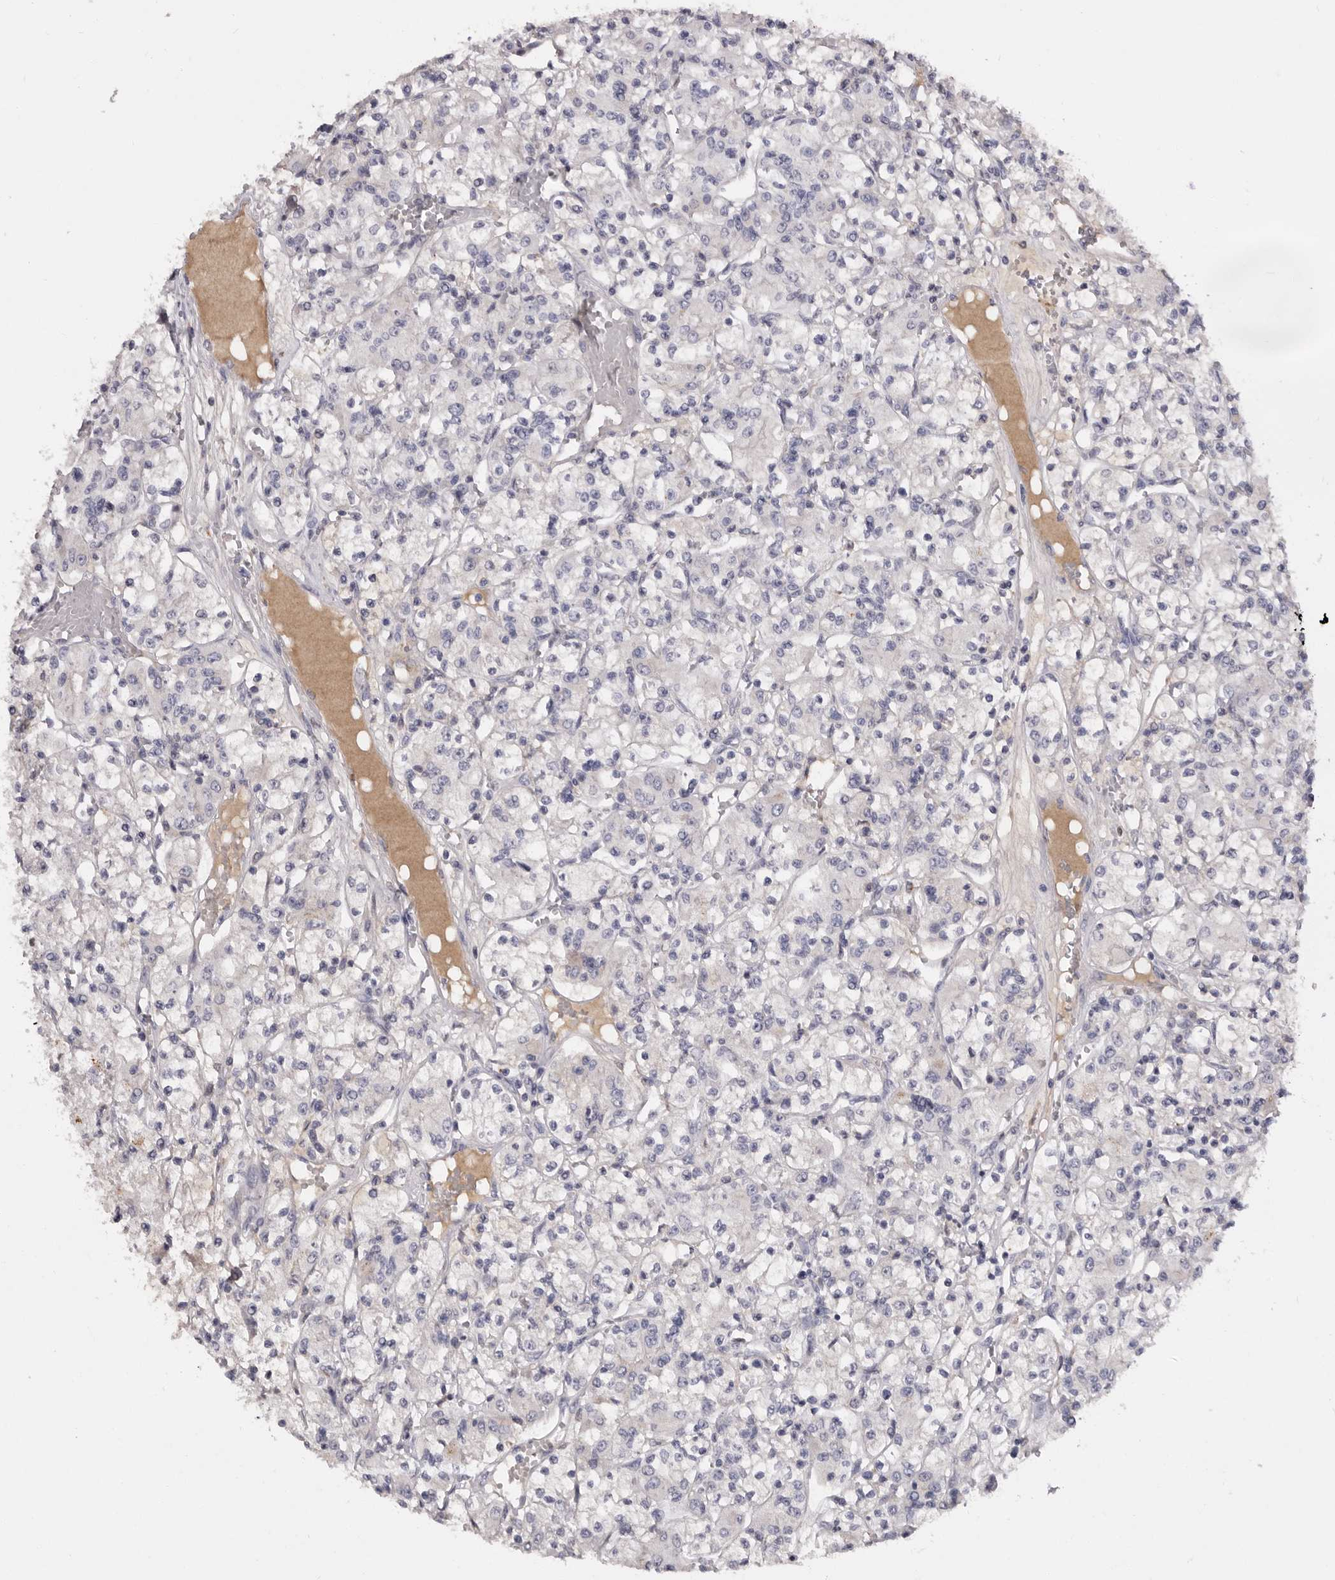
{"staining": {"intensity": "negative", "quantity": "none", "location": "none"}, "tissue": "renal cancer", "cell_type": "Tumor cells", "image_type": "cancer", "snomed": [{"axis": "morphology", "description": "Adenocarcinoma, NOS"}, {"axis": "topography", "description": "Kidney"}], "caption": "Renal adenocarcinoma was stained to show a protein in brown. There is no significant expression in tumor cells.", "gene": "KLHL38", "patient": {"sex": "female", "age": 59}}